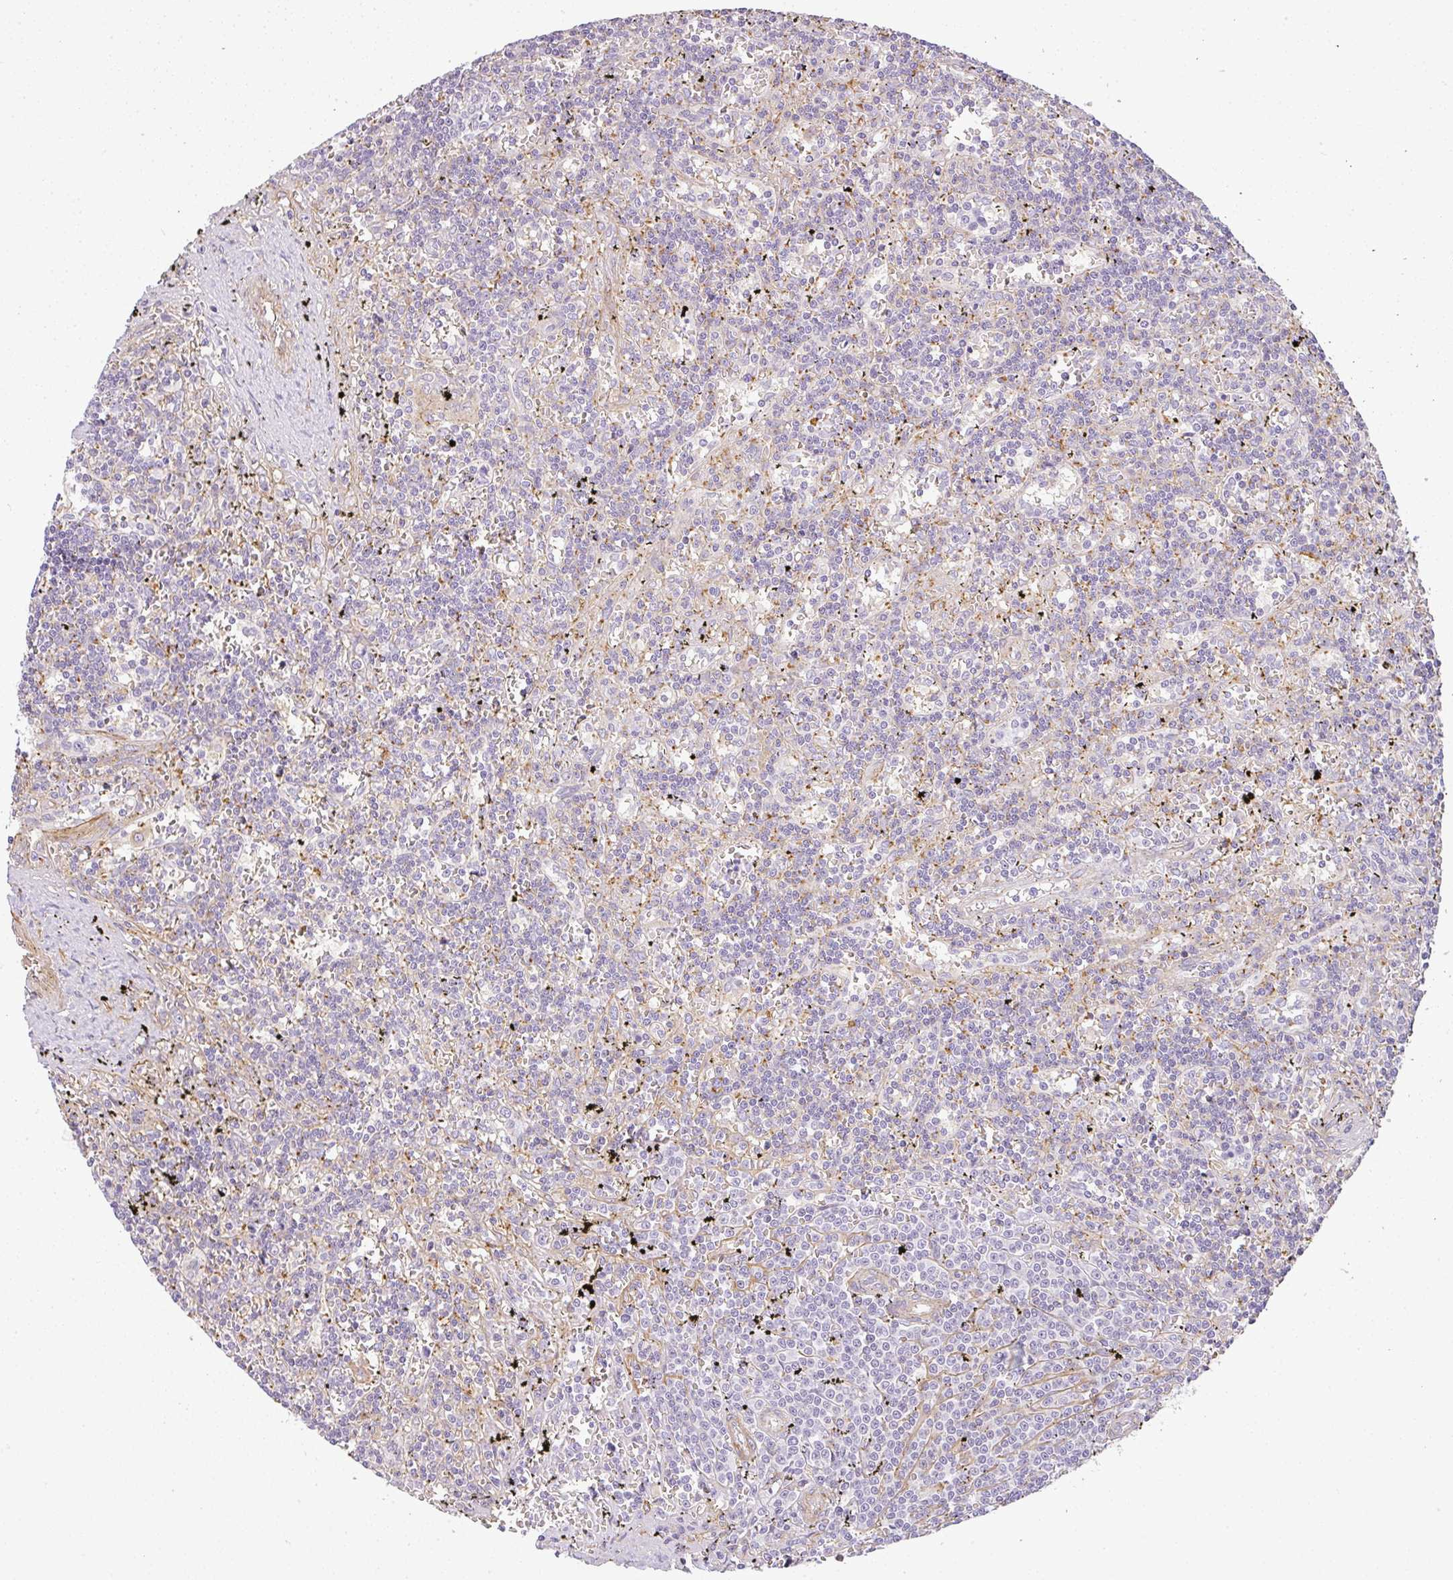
{"staining": {"intensity": "negative", "quantity": "none", "location": "none"}, "tissue": "lymphoma", "cell_type": "Tumor cells", "image_type": "cancer", "snomed": [{"axis": "morphology", "description": "Malignant lymphoma, non-Hodgkin's type, Low grade"}, {"axis": "topography", "description": "Spleen"}], "caption": "There is no significant expression in tumor cells of low-grade malignant lymphoma, non-Hodgkin's type.", "gene": "SULF1", "patient": {"sex": "male", "age": 60}}